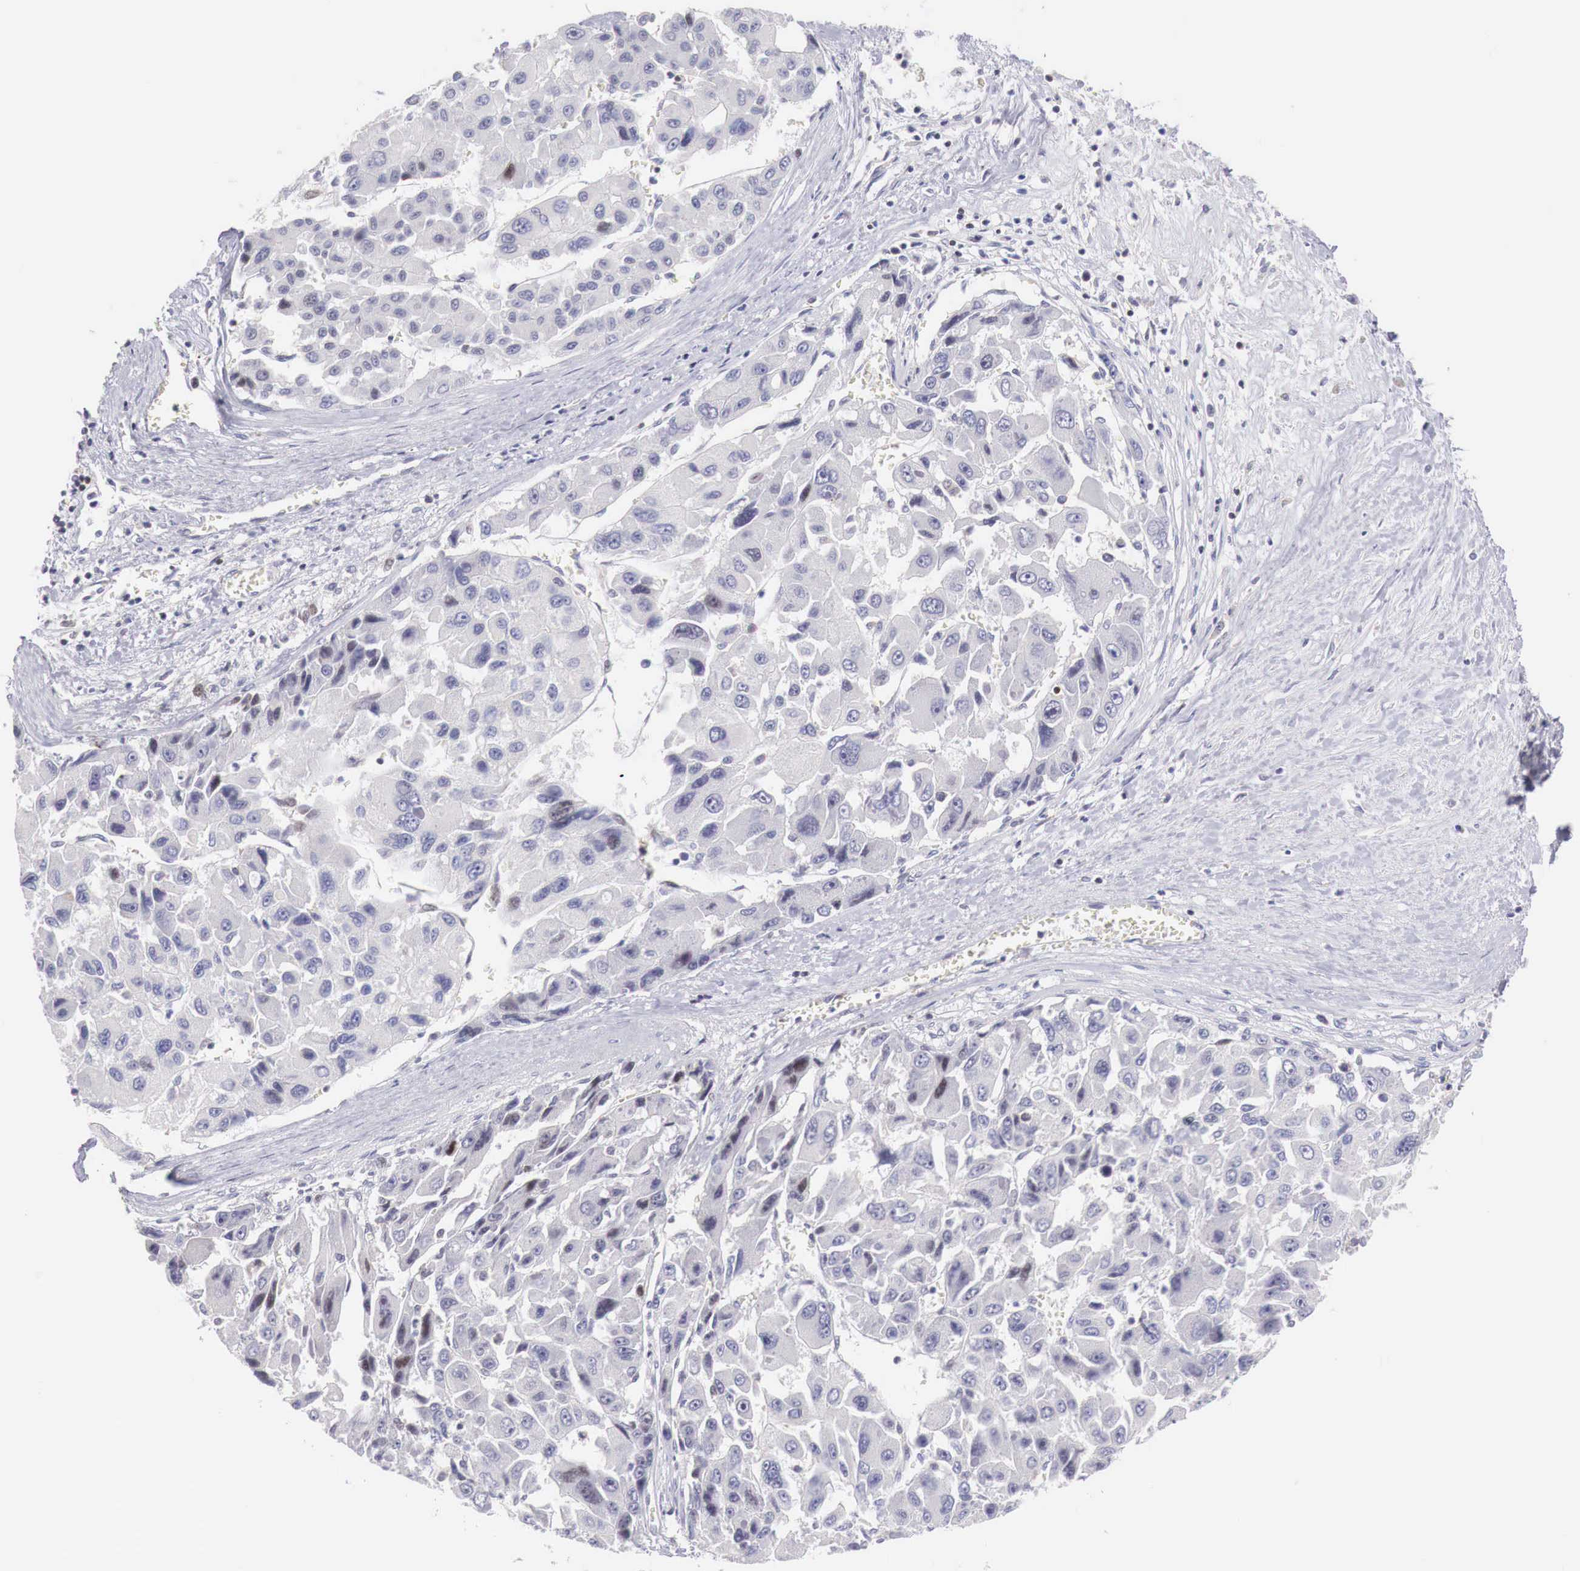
{"staining": {"intensity": "weak", "quantity": "<25%", "location": "none"}, "tissue": "liver cancer", "cell_type": "Tumor cells", "image_type": "cancer", "snomed": [{"axis": "morphology", "description": "Carcinoma, Hepatocellular, NOS"}, {"axis": "topography", "description": "Liver"}], "caption": "A micrograph of human liver hepatocellular carcinoma is negative for staining in tumor cells.", "gene": "CLCN5", "patient": {"sex": "male", "age": 64}}